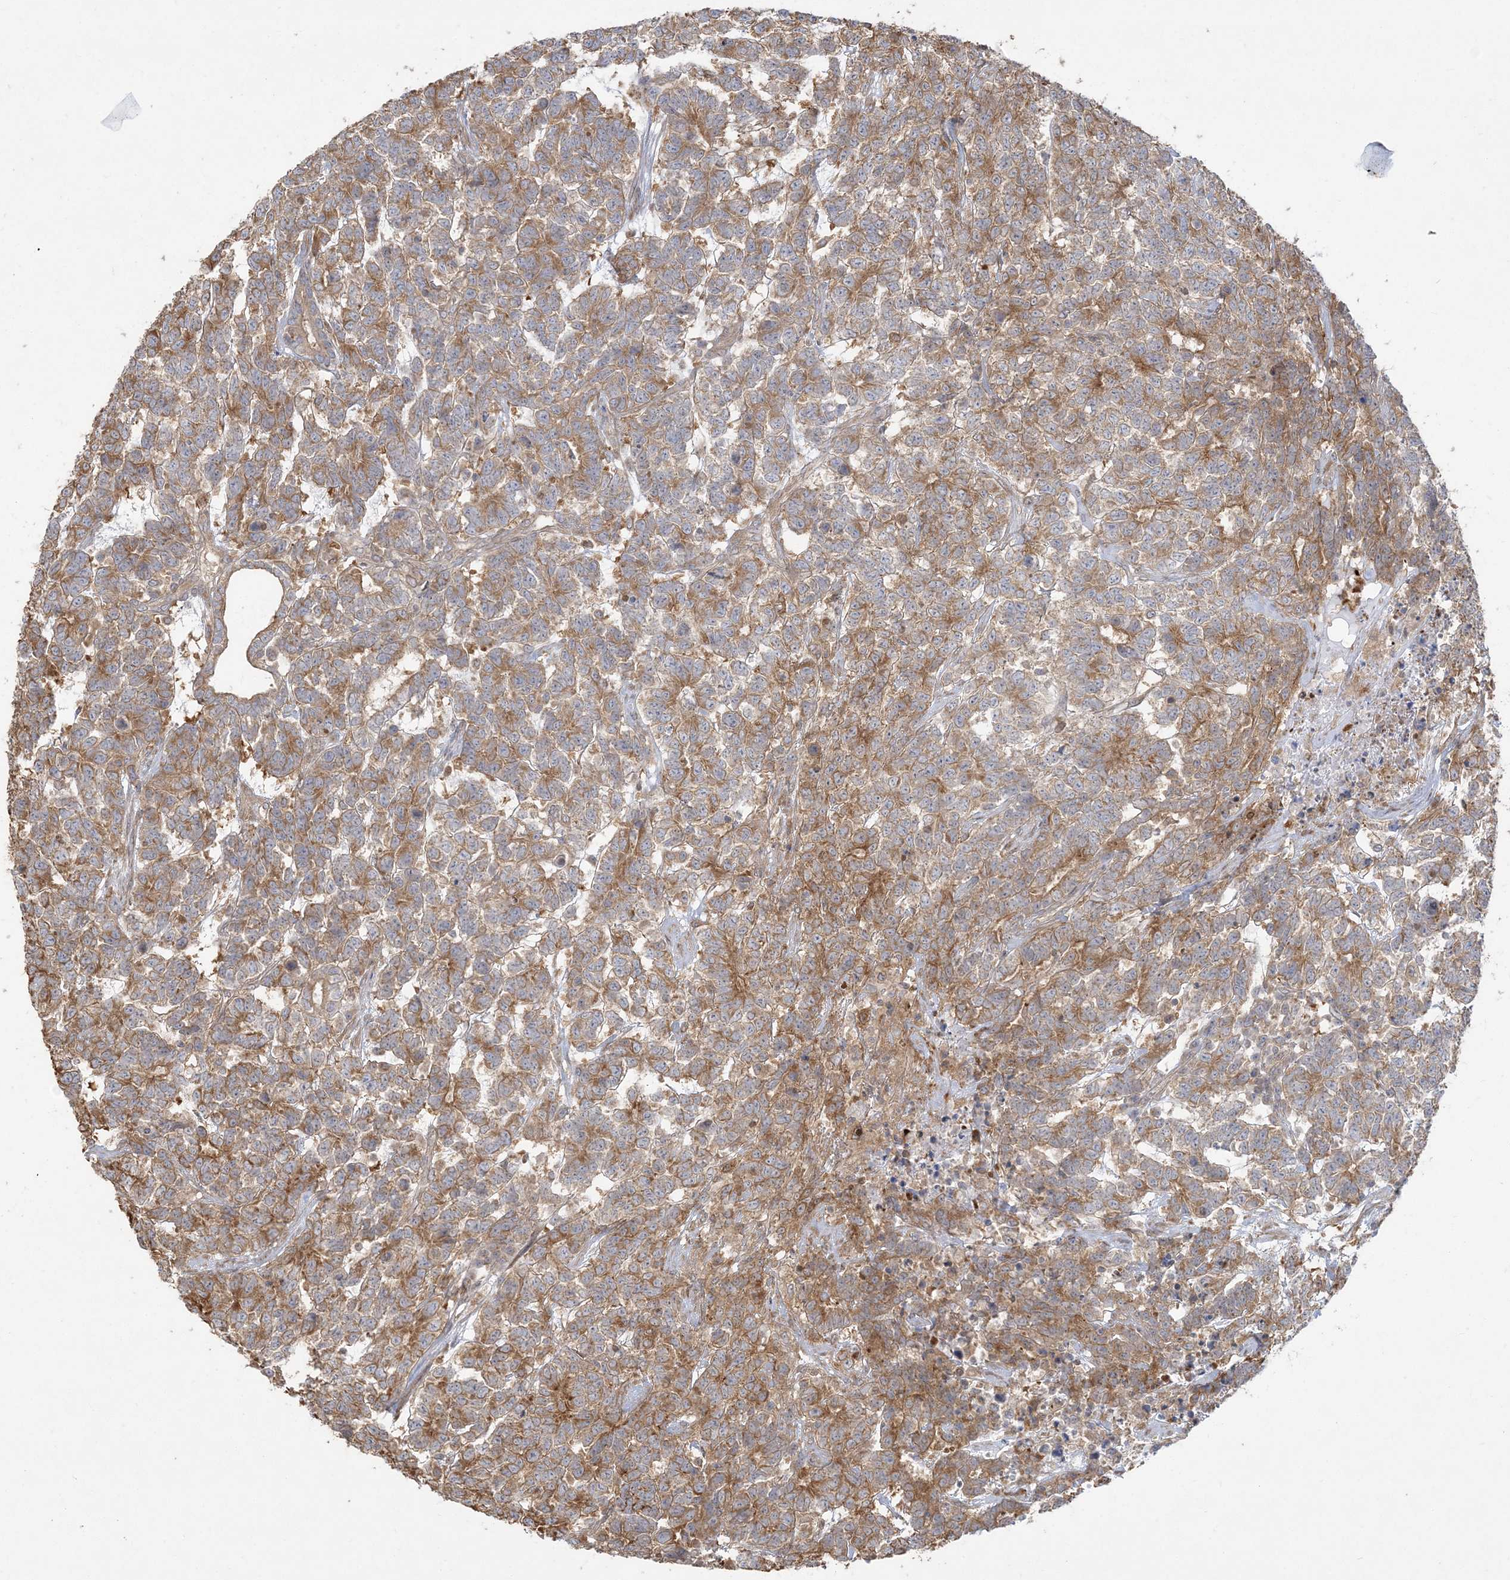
{"staining": {"intensity": "moderate", "quantity": ">75%", "location": "cytoplasmic/membranous"}, "tissue": "testis cancer", "cell_type": "Tumor cells", "image_type": "cancer", "snomed": [{"axis": "morphology", "description": "Carcinoma, Embryonal, NOS"}, {"axis": "topography", "description": "Testis"}], "caption": "Protein staining of testis cancer tissue displays moderate cytoplasmic/membranous positivity in about >75% of tumor cells.", "gene": "ZC3H6", "patient": {"sex": "male", "age": 26}}